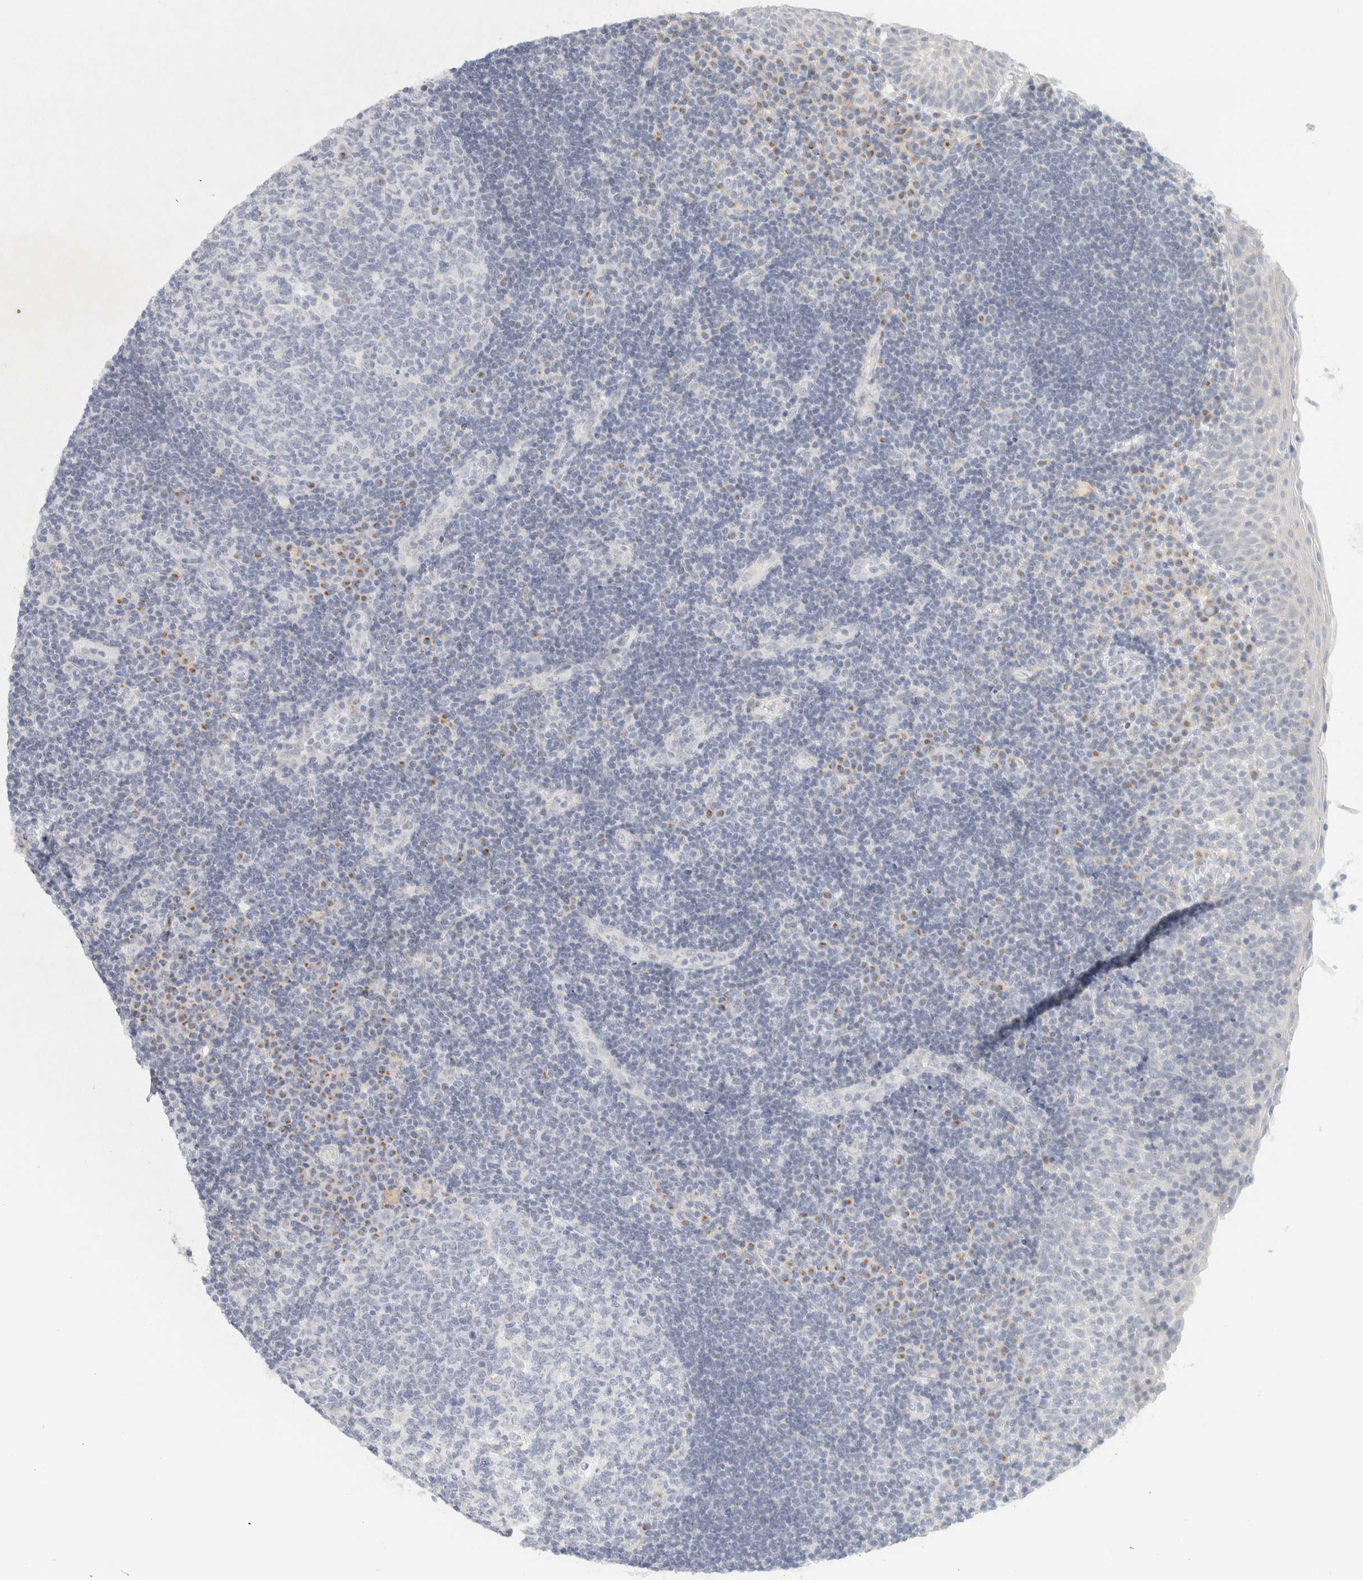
{"staining": {"intensity": "negative", "quantity": "none", "location": "none"}, "tissue": "tonsil", "cell_type": "Germinal center cells", "image_type": "normal", "snomed": [{"axis": "morphology", "description": "Normal tissue, NOS"}, {"axis": "topography", "description": "Tonsil"}], "caption": "Immunohistochemistry (IHC) of unremarkable human tonsil demonstrates no expression in germinal center cells. (DAB (3,3'-diaminobenzidine) immunohistochemistry with hematoxylin counter stain).", "gene": "SPNS3", "patient": {"sex": "female", "age": 40}}